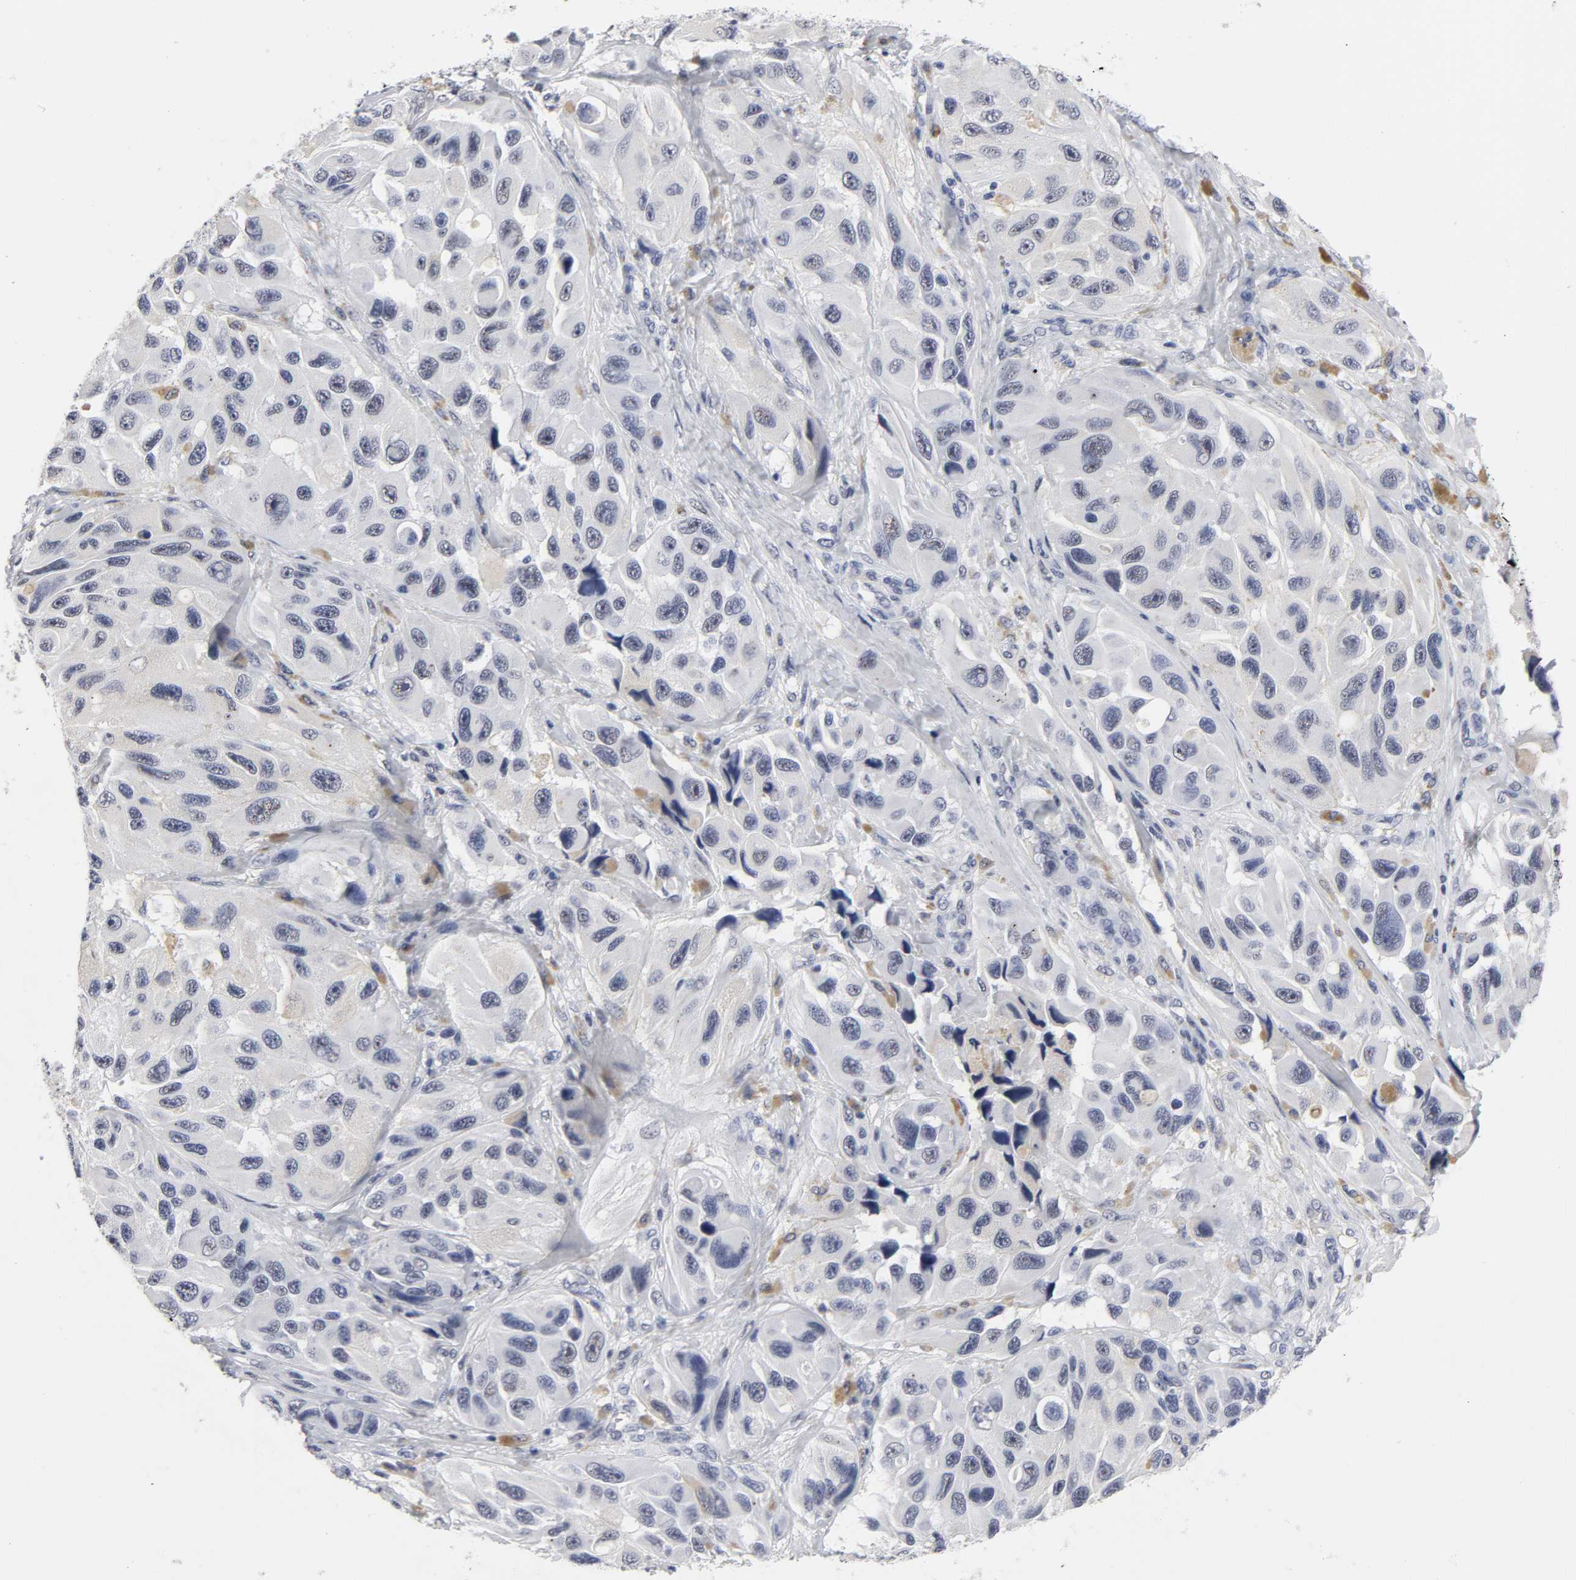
{"staining": {"intensity": "weak", "quantity": "<25%", "location": "cytoplasmic/membranous"}, "tissue": "melanoma", "cell_type": "Tumor cells", "image_type": "cancer", "snomed": [{"axis": "morphology", "description": "Malignant melanoma, NOS"}, {"axis": "topography", "description": "Skin"}], "caption": "A high-resolution histopathology image shows immunohistochemistry (IHC) staining of malignant melanoma, which shows no significant staining in tumor cells.", "gene": "GRHL2", "patient": {"sex": "female", "age": 73}}